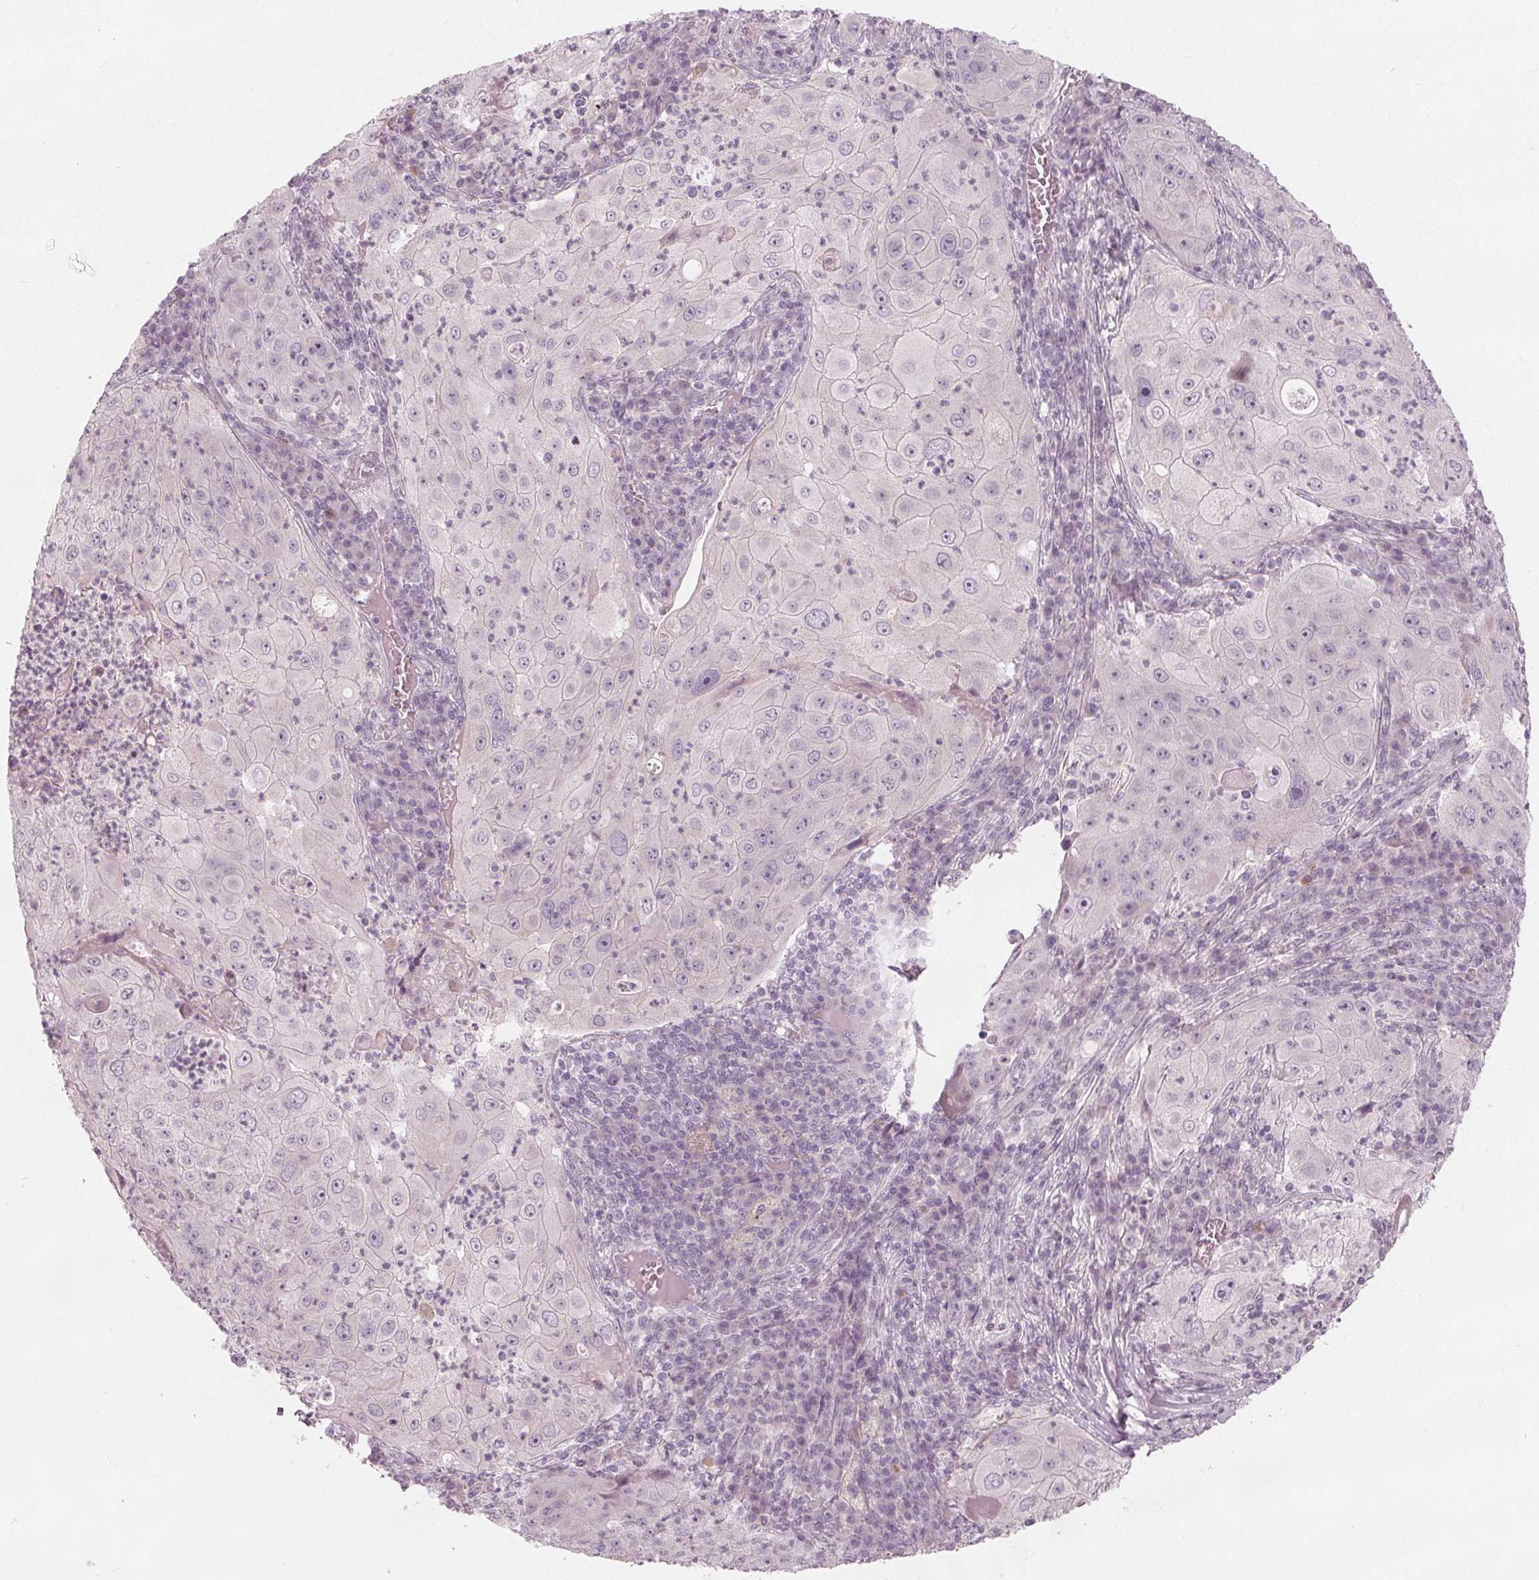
{"staining": {"intensity": "negative", "quantity": "none", "location": "none"}, "tissue": "lung cancer", "cell_type": "Tumor cells", "image_type": "cancer", "snomed": [{"axis": "morphology", "description": "Squamous cell carcinoma, NOS"}, {"axis": "topography", "description": "Lung"}], "caption": "Immunohistochemistry micrograph of neoplastic tissue: lung cancer (squamous cell carcinoma) stained with DAB shows no significant protein staining in tumor cells.", "gene": "BRSK1", "patient": {"sex": "female", "age": 59}}